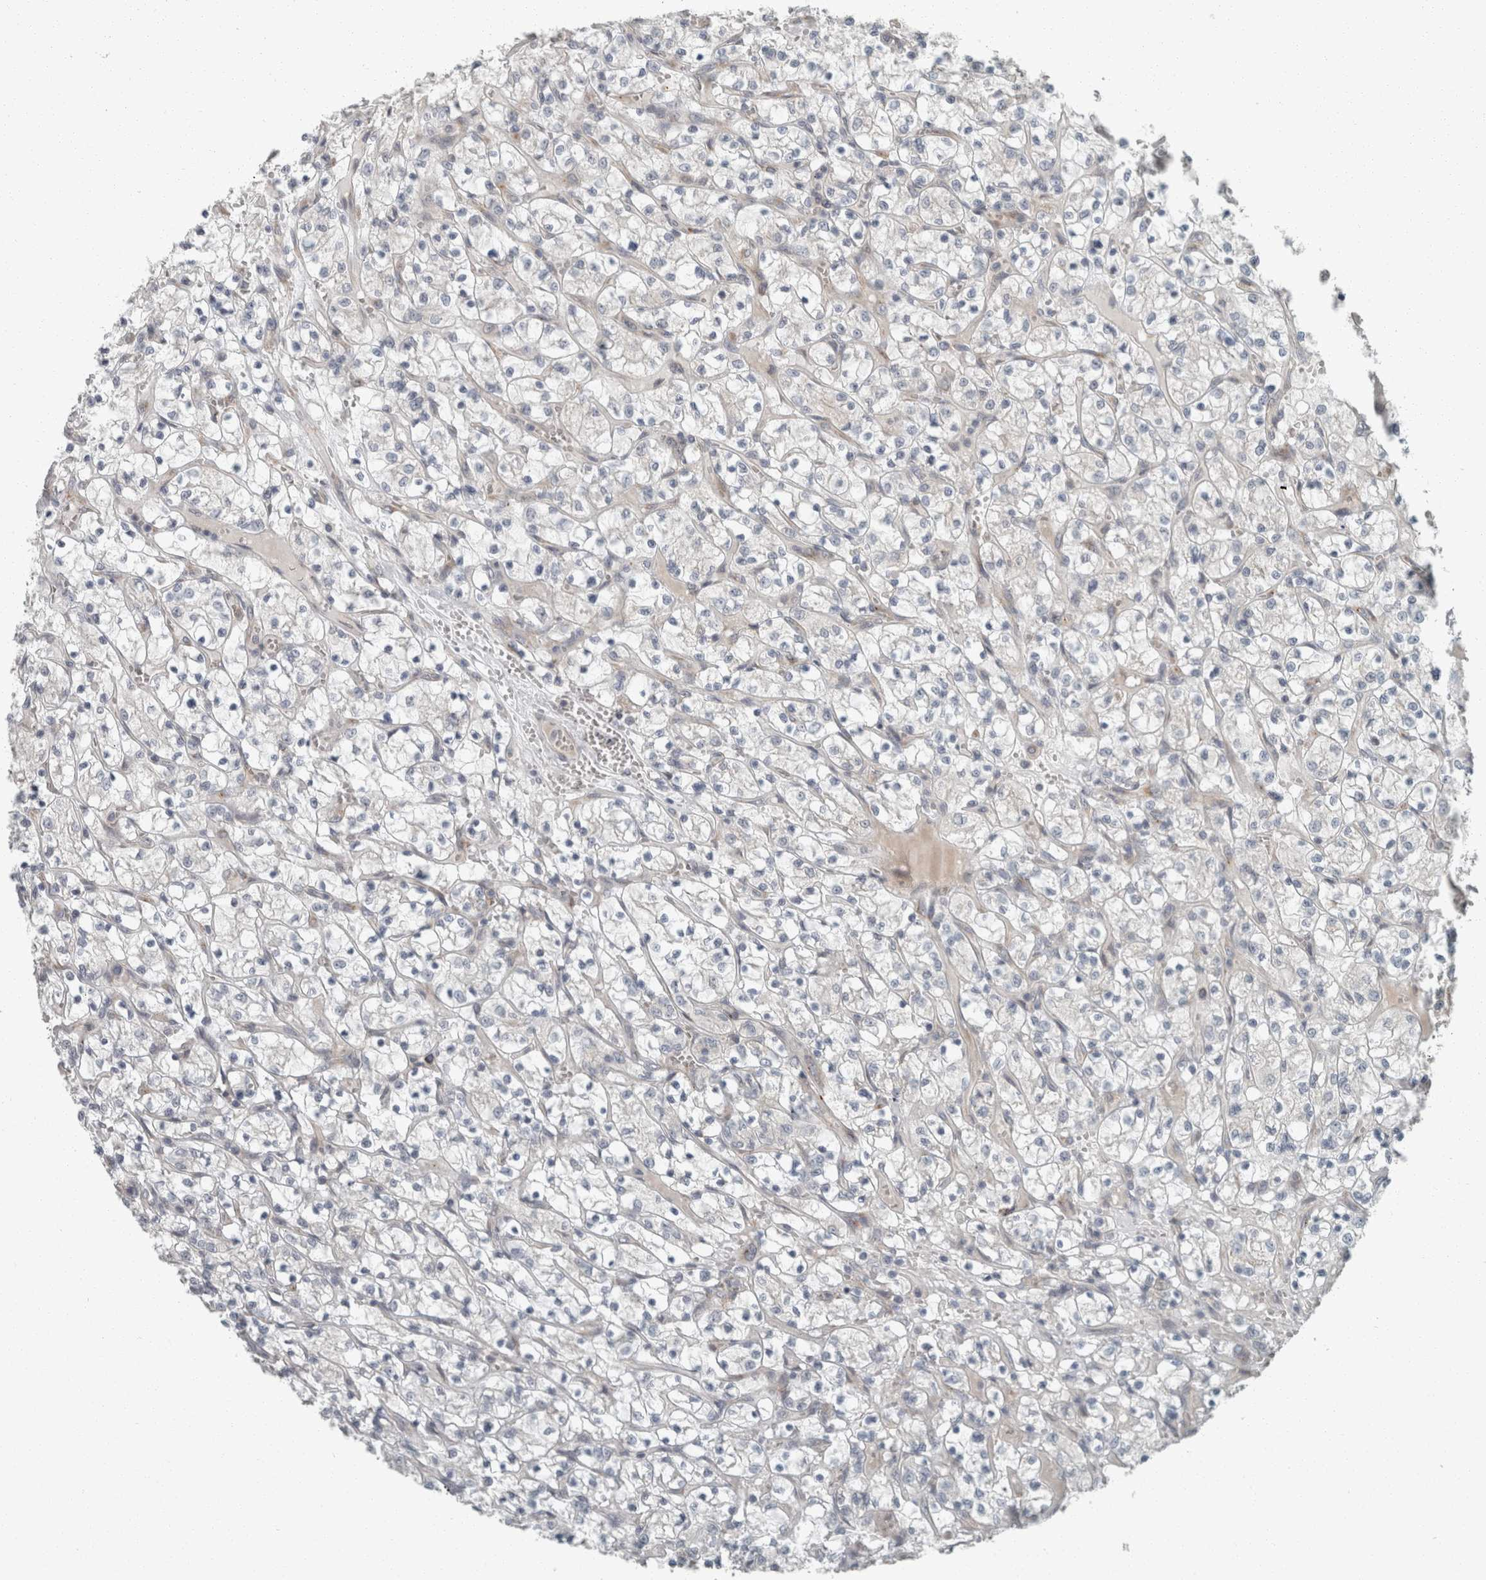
{"staining": {"intensity": "negative", "quantity": "none", "location": "none"}, "tissue": "renal cancer", "cell_type": "Tumor cells", "image_type": "cancer", "snomed": [{"axis": "morphology", "description": "Adenocarcinoma, NOS"}, {"axis": "topography", "description": "Kidney"}], "caption": "Tumor cells show no significant positivity in renal cancer.", "gene": "KIF1C", "patient": {"sex": "female", "age": 69}}